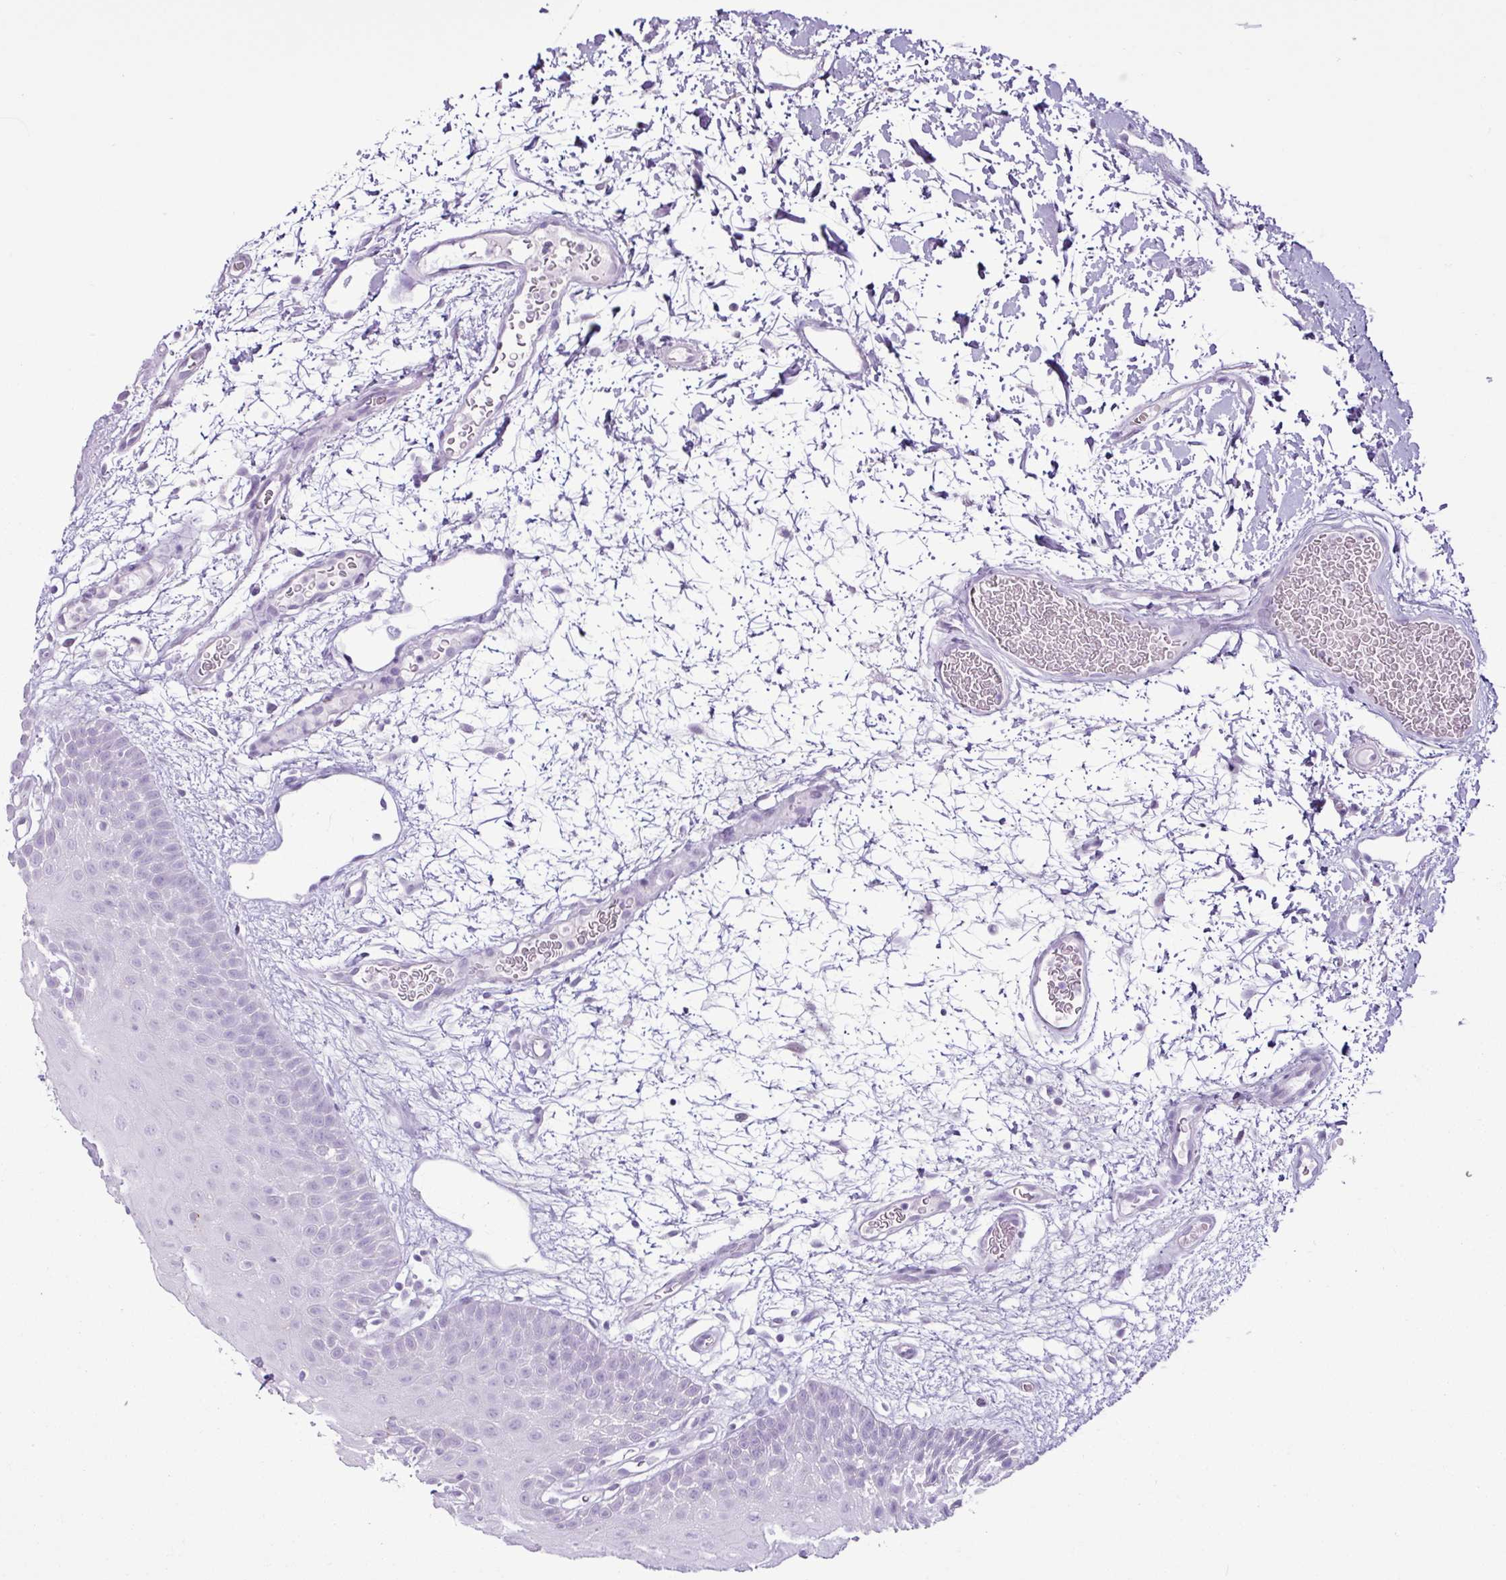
{"staining": {"intensity": "negative", "quantity": "none", "location": "none"}, "tissue": "oral mucosa", "cell_type": "Squamous epithelial cells", "image_type": "normal", "snomed": [{"axis": "morphology", "description": "Normal tissue, NOS"}, {"axis": "morphology", "description": "Squamous cell carcinoma, NOS"}, {"axis": "topography", "description": "Oral tissue"}, {"axis": "topography", "description": "Tounge, NOS"}, {"axis": "topography", "description": "Head-Neck"}], "caption": "The micrograph displays no staining of squamous epithelial cells in normal oral mucosa.", "gene": "PGR", "patient": {"sex": "male", "age": 76}}